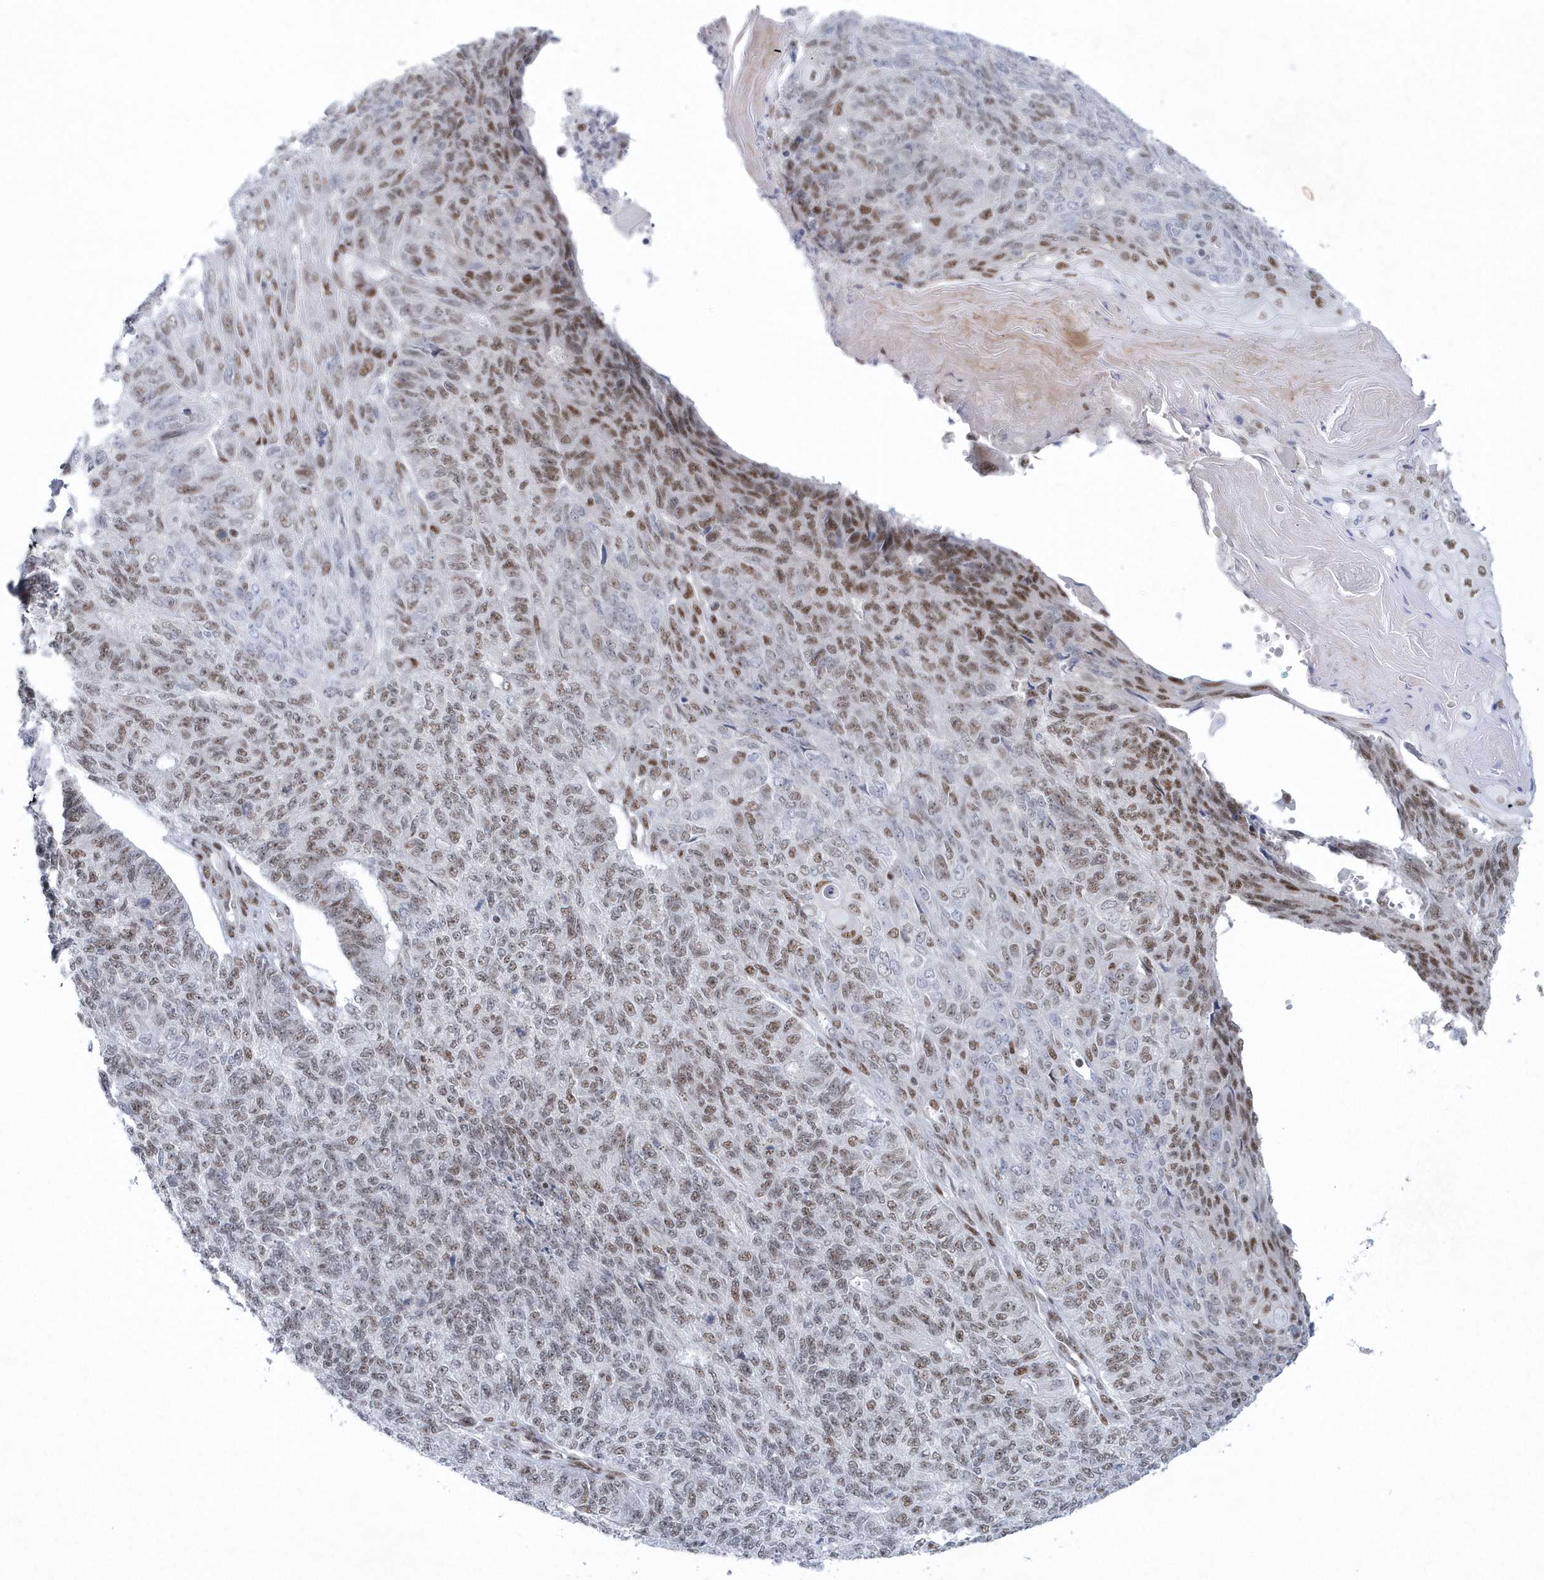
{"staining": {"intensity": "moderate", "quantity": "25%-75%", "location": "nuclear"}, "tissue": "endometrial cancer", "cell_type": "Tumor cells", "image_type": "cancer", "snomed": [{"axis": "morphology", "description": "Adenocarcinoma, NOS"}, {"axis": "topography", "description": "Endometrium"}], "caption": "IHC of endometrial adenocarcinoma reveals medium levels of moderate nuclear staining in approximately 25%-75% of tumor cells.", "gene": "DCLRE1A", "patient": {"sex": "female", "age": 32}}